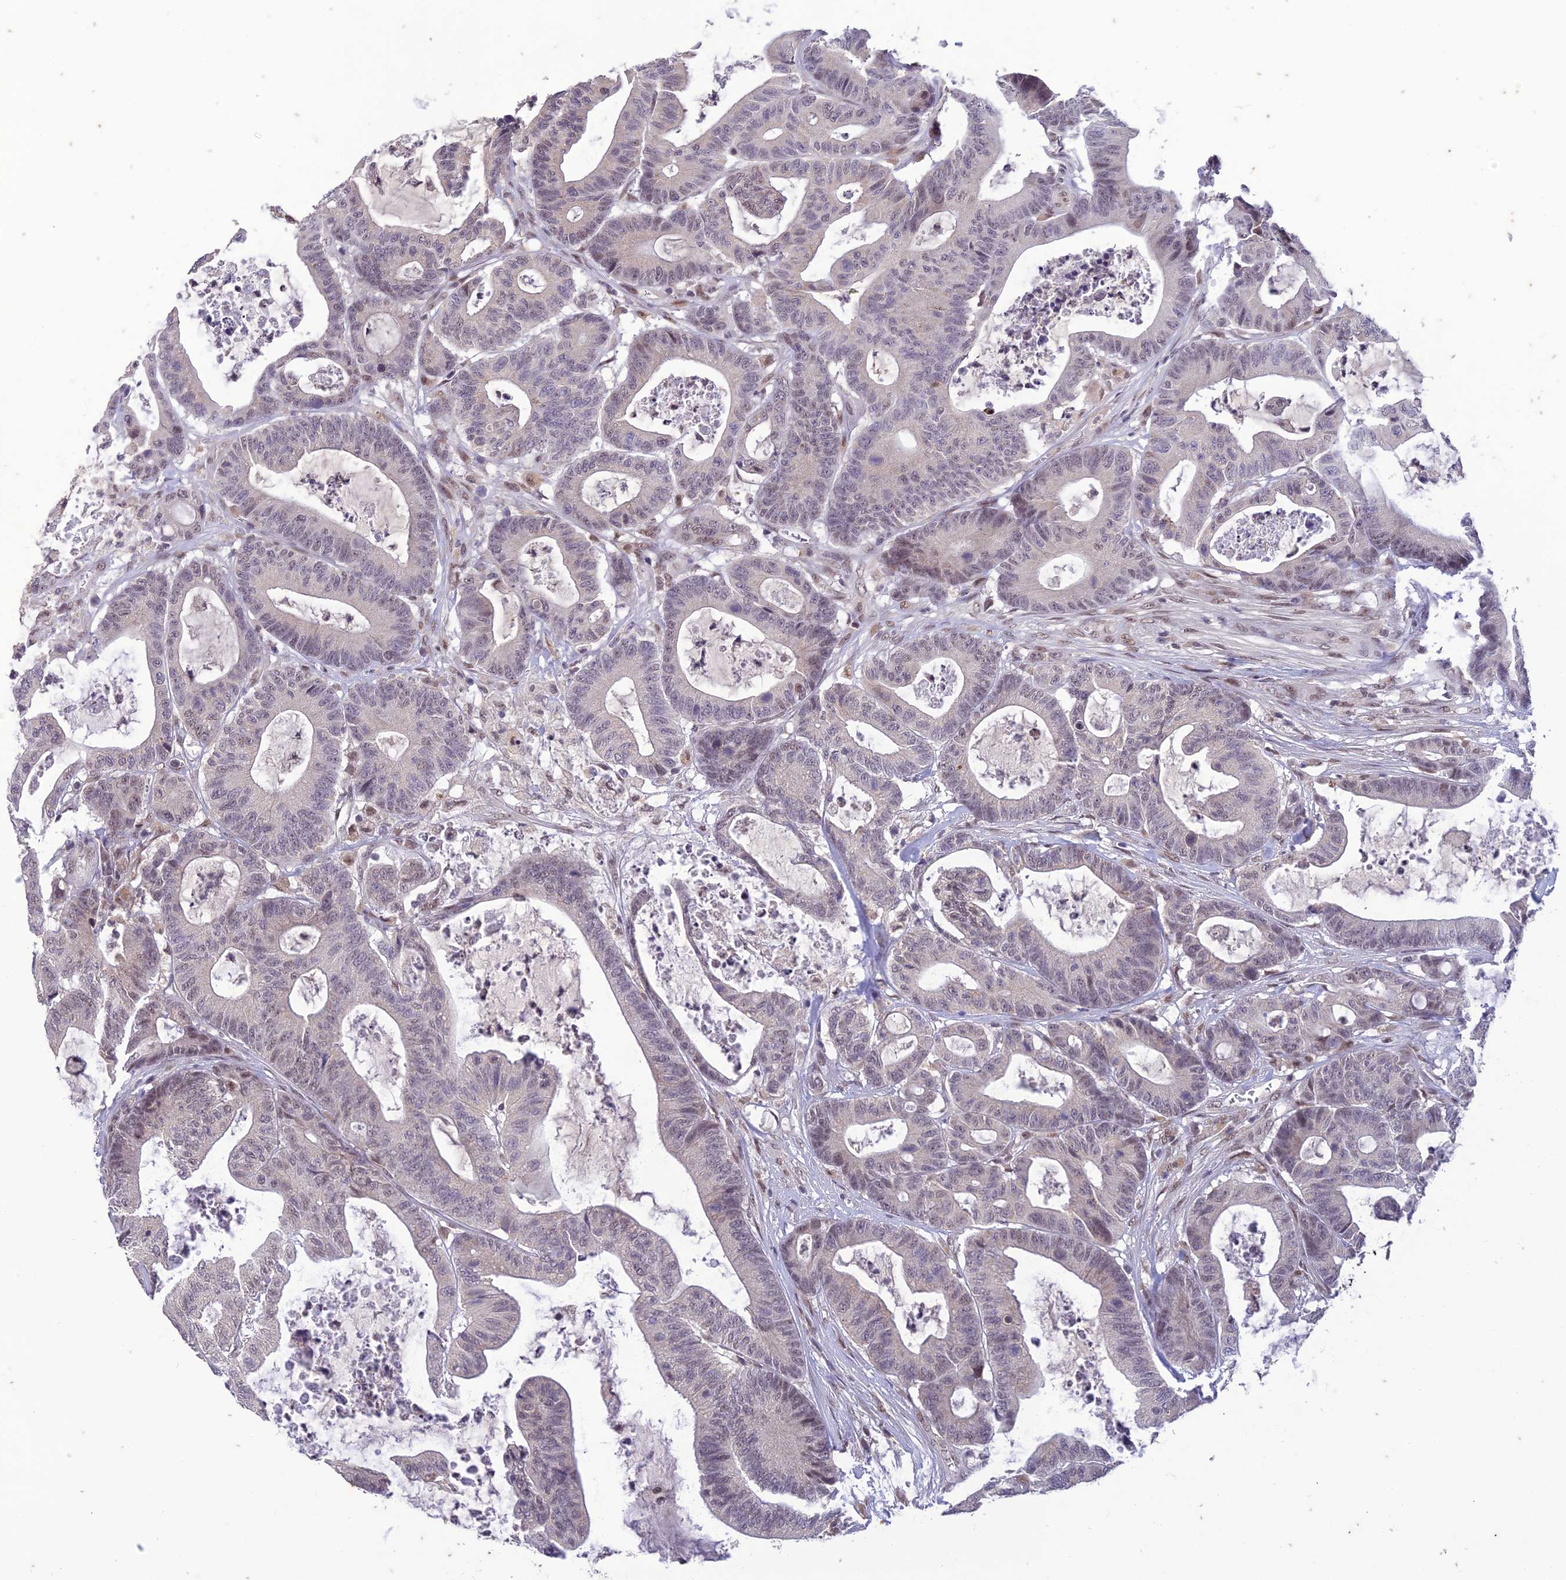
{"staining": {"intensity": "weak", "quantity": "<25%", "location": "nuclear"}, "tissue": "colorectal cancer", "cell_type": "Tumor cells", "image_type": "cancer", "snomed": [{"axis": "morphology", "description": "Adenocarcinoma, NOS"}, {"axis": "topography", "description": "Colon"}], "caption": "Colorectal cancer was stained to show a protein in brown. There is no significant expression in tumor cells. (DAB (3,3'-diaminobenzidine) IHC, high magnification).", "gene": "POP4", "patient": {"sex": "female", "age": 84}}